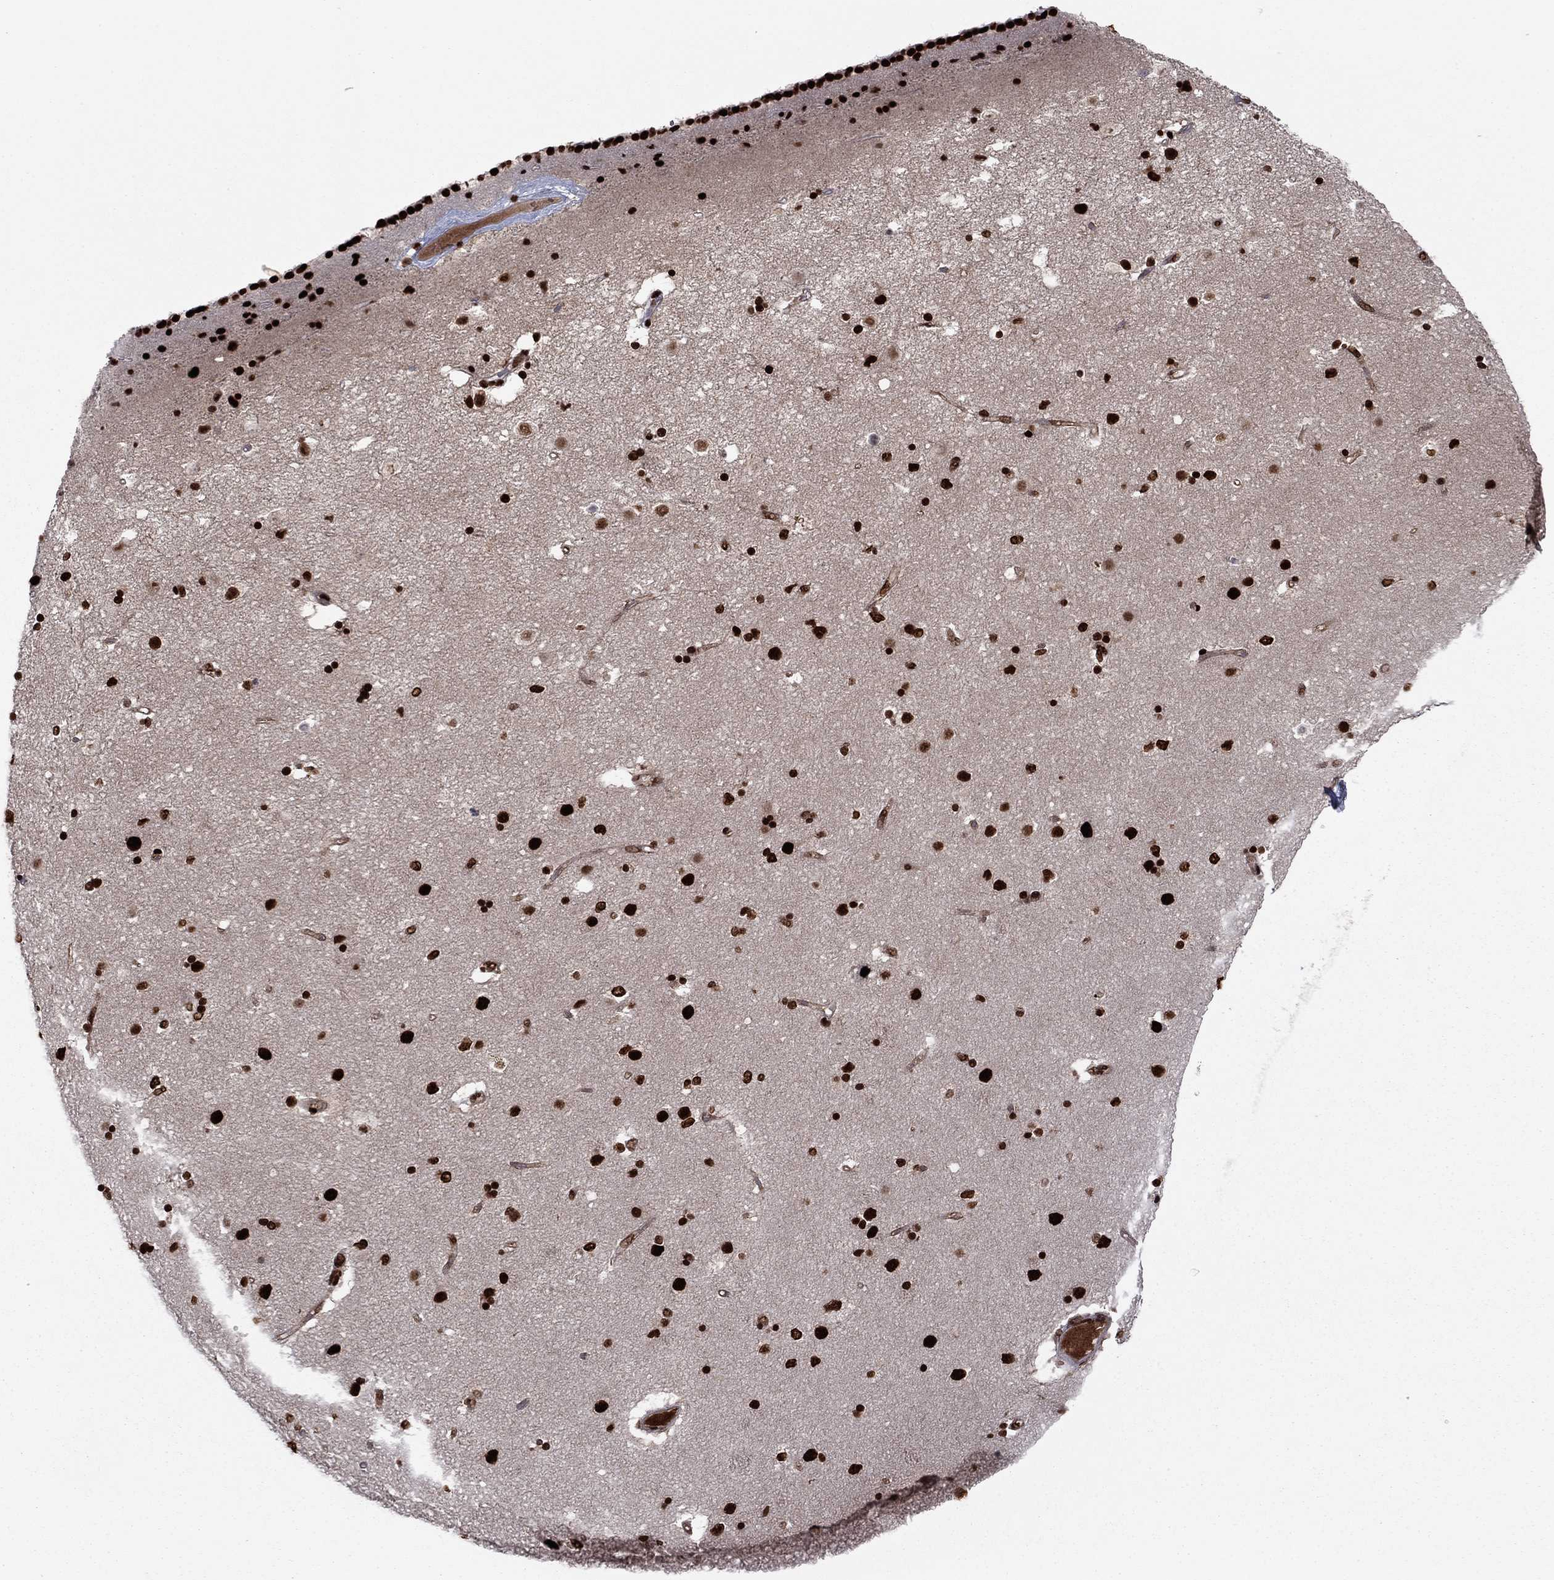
{"staining": {"intensity": "strong", "quantity": "25%-75%", "location": "nuclear"}, "tissue": "caudate", "cell_type": "Glial cells", "image_type": "normal", "snomed": [{"axis": "morphology", "description": "Normal tissue, NOS"}, {"axis": "topography", "description": "Lateral ventricle wall"}], "caption": "High-power microscopy captured an immunohistochemistry photomicrograph of unremarkable caudate, revealing strong nuclear positivity in about 25%-75% of glial cells. Nuclei are stained in blue.", "gene": "USP54", "patient": {"sex": "female", "age": 71}}